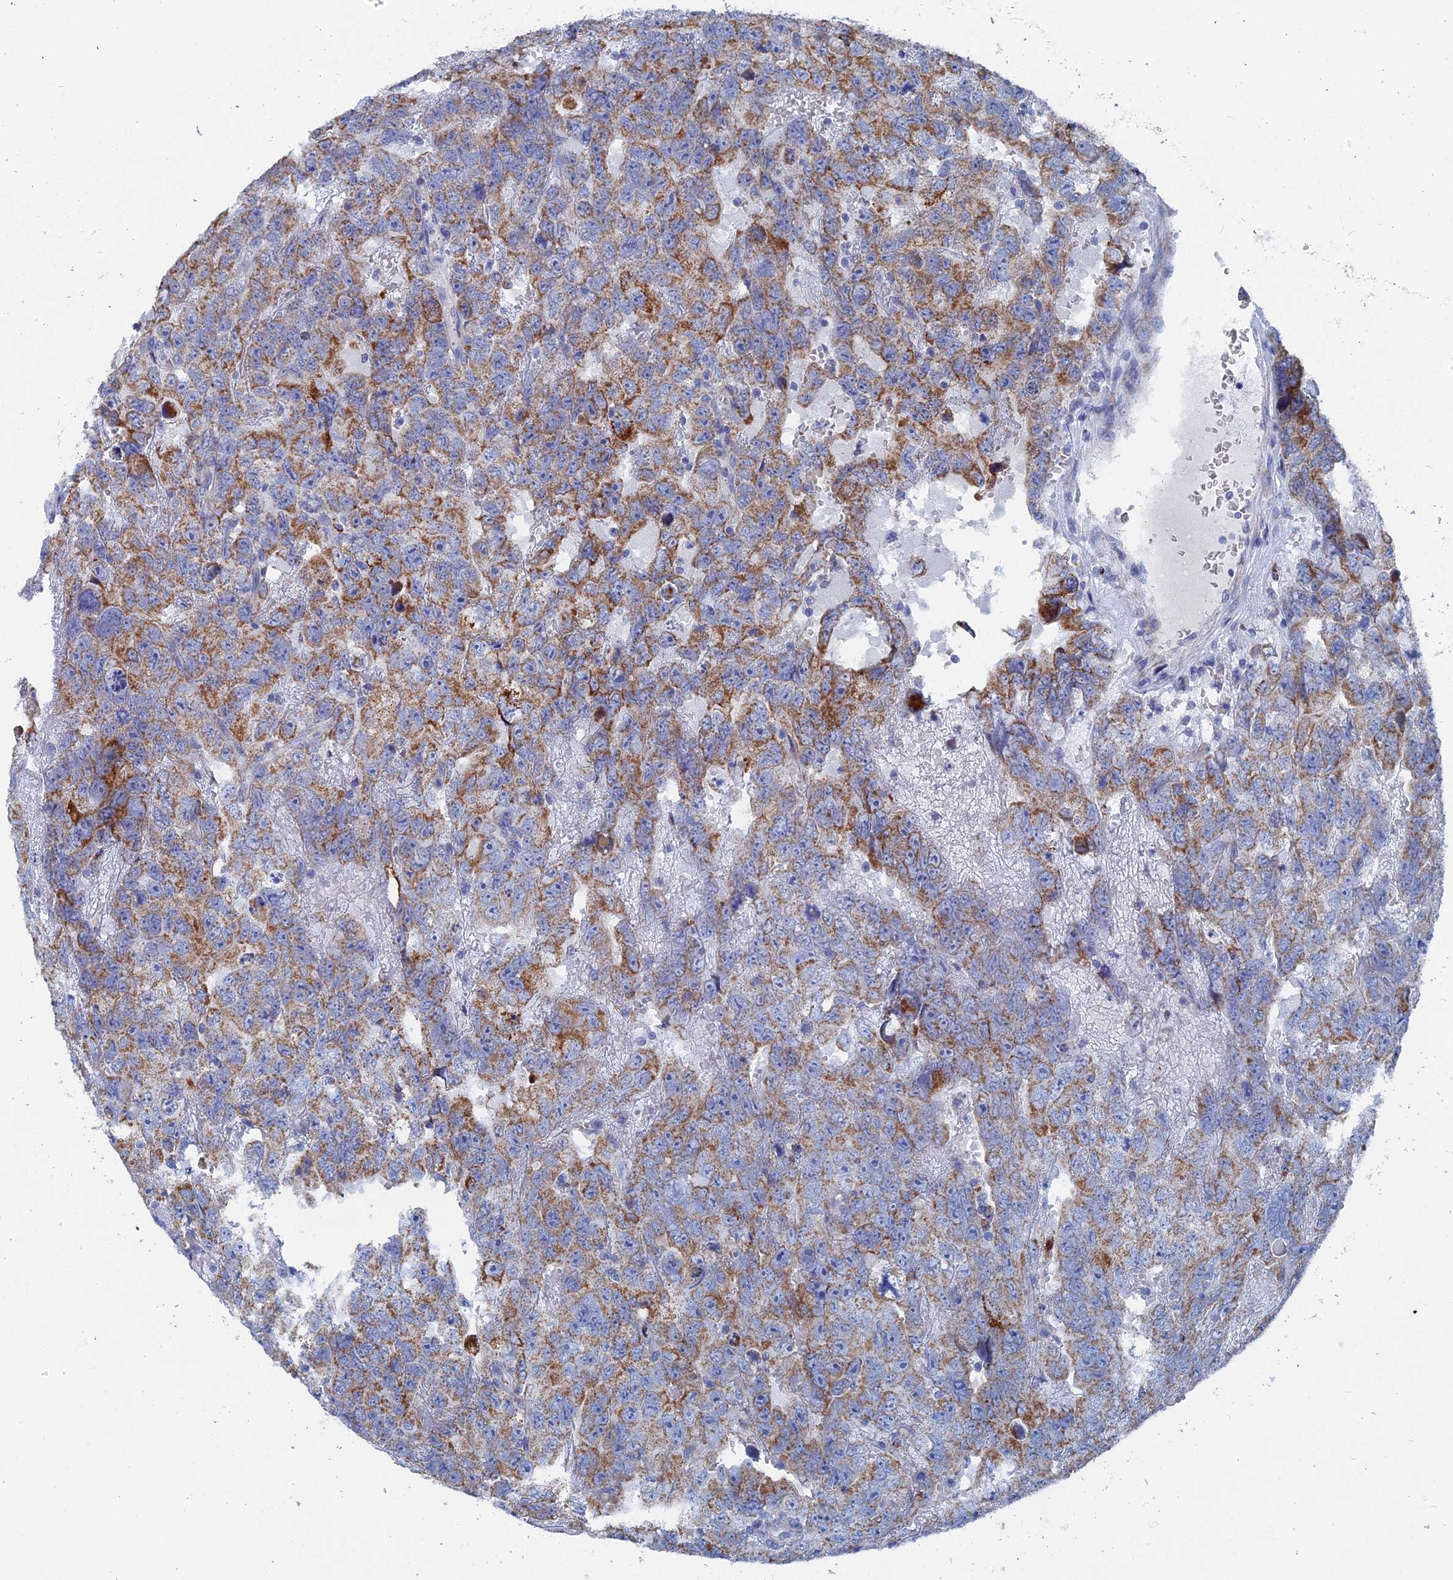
{"staining": {"intensity": "moderate", "quantity": ">75%", "location": "cytoplasmic/membranous"}, "tissue": "testis cancer", "cell_type": "Tumor cells", "image_type": "cancer", "snomed": [{"axis": "morphology", "description": "Carcinoma, Embryonal, NOS"}, {"axis": "topography", "description": "Testis"}], "caption": "A high-resolution image shows IHC staining of testis cancer, which shows moderate cytoplasmic/membranous staining in about >75% of tumor cells.", "gene": "HIGD1A", "patient": {"sex": "male", "age": 45}}